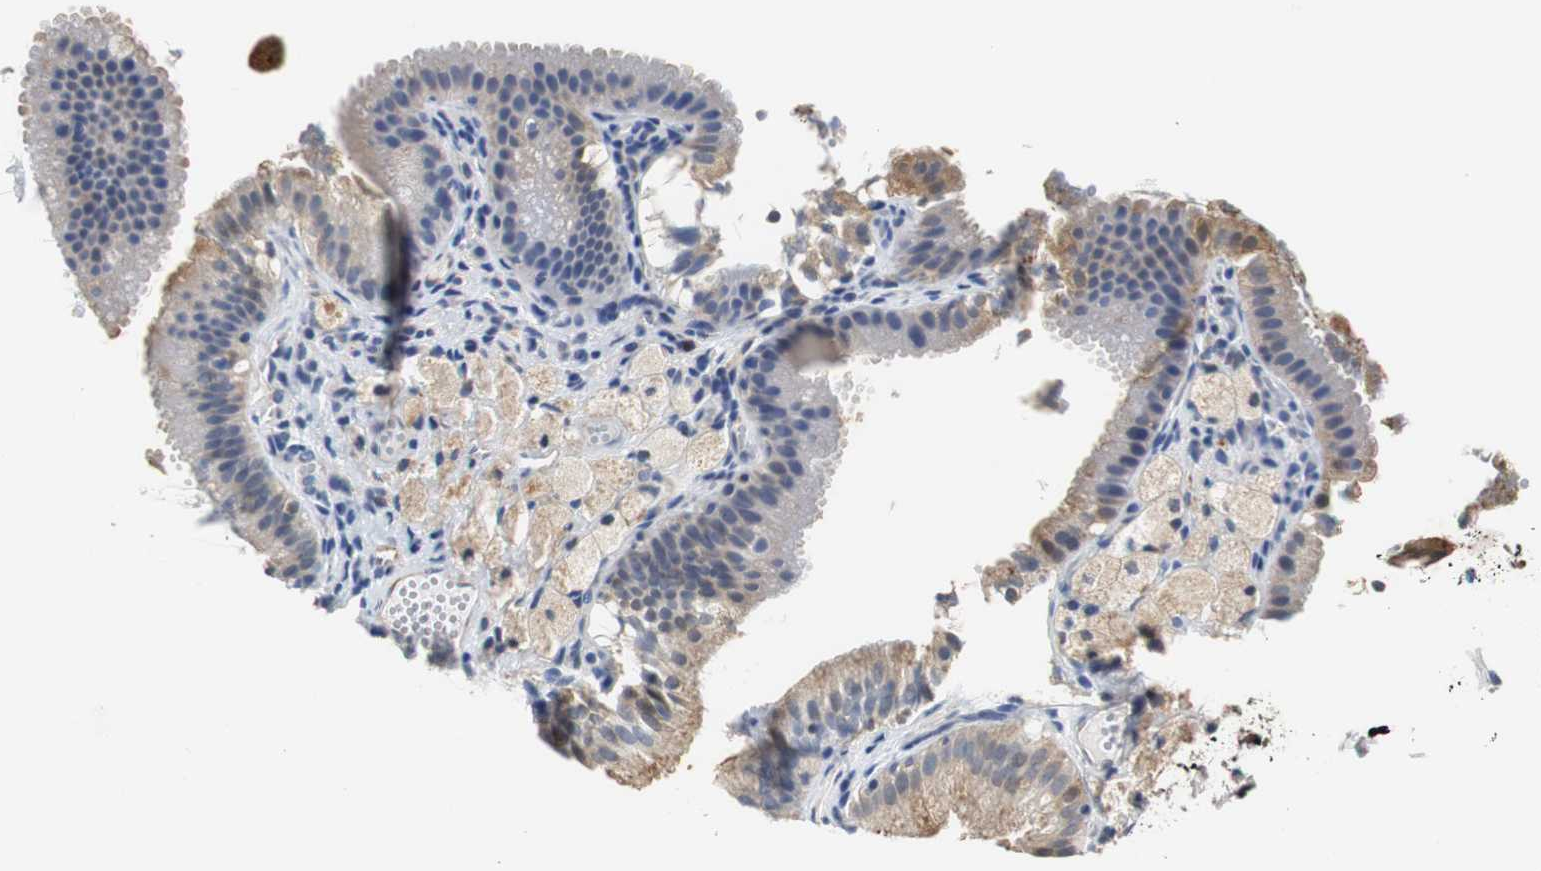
{"staining": {"intensity": "weak", "quantity": "<25%", "location": "cytoplasmic/membranous"}, "tissue": "gallbladder", "cell_type": "Glandular cells", "image_type": "normal", "snomed": [{"axis": "morphology", "description": "Normal tissue, NOS"}, {"axis": "topography", "description": "Gallbladder"}], "caption": "There is no significant positivity in glandular cells of gallbladder. (DAB immunohistochemistry with hematoxylin counter stain).", "gene": "PCK1", "patient": {"sex": "female", "age": 24}}